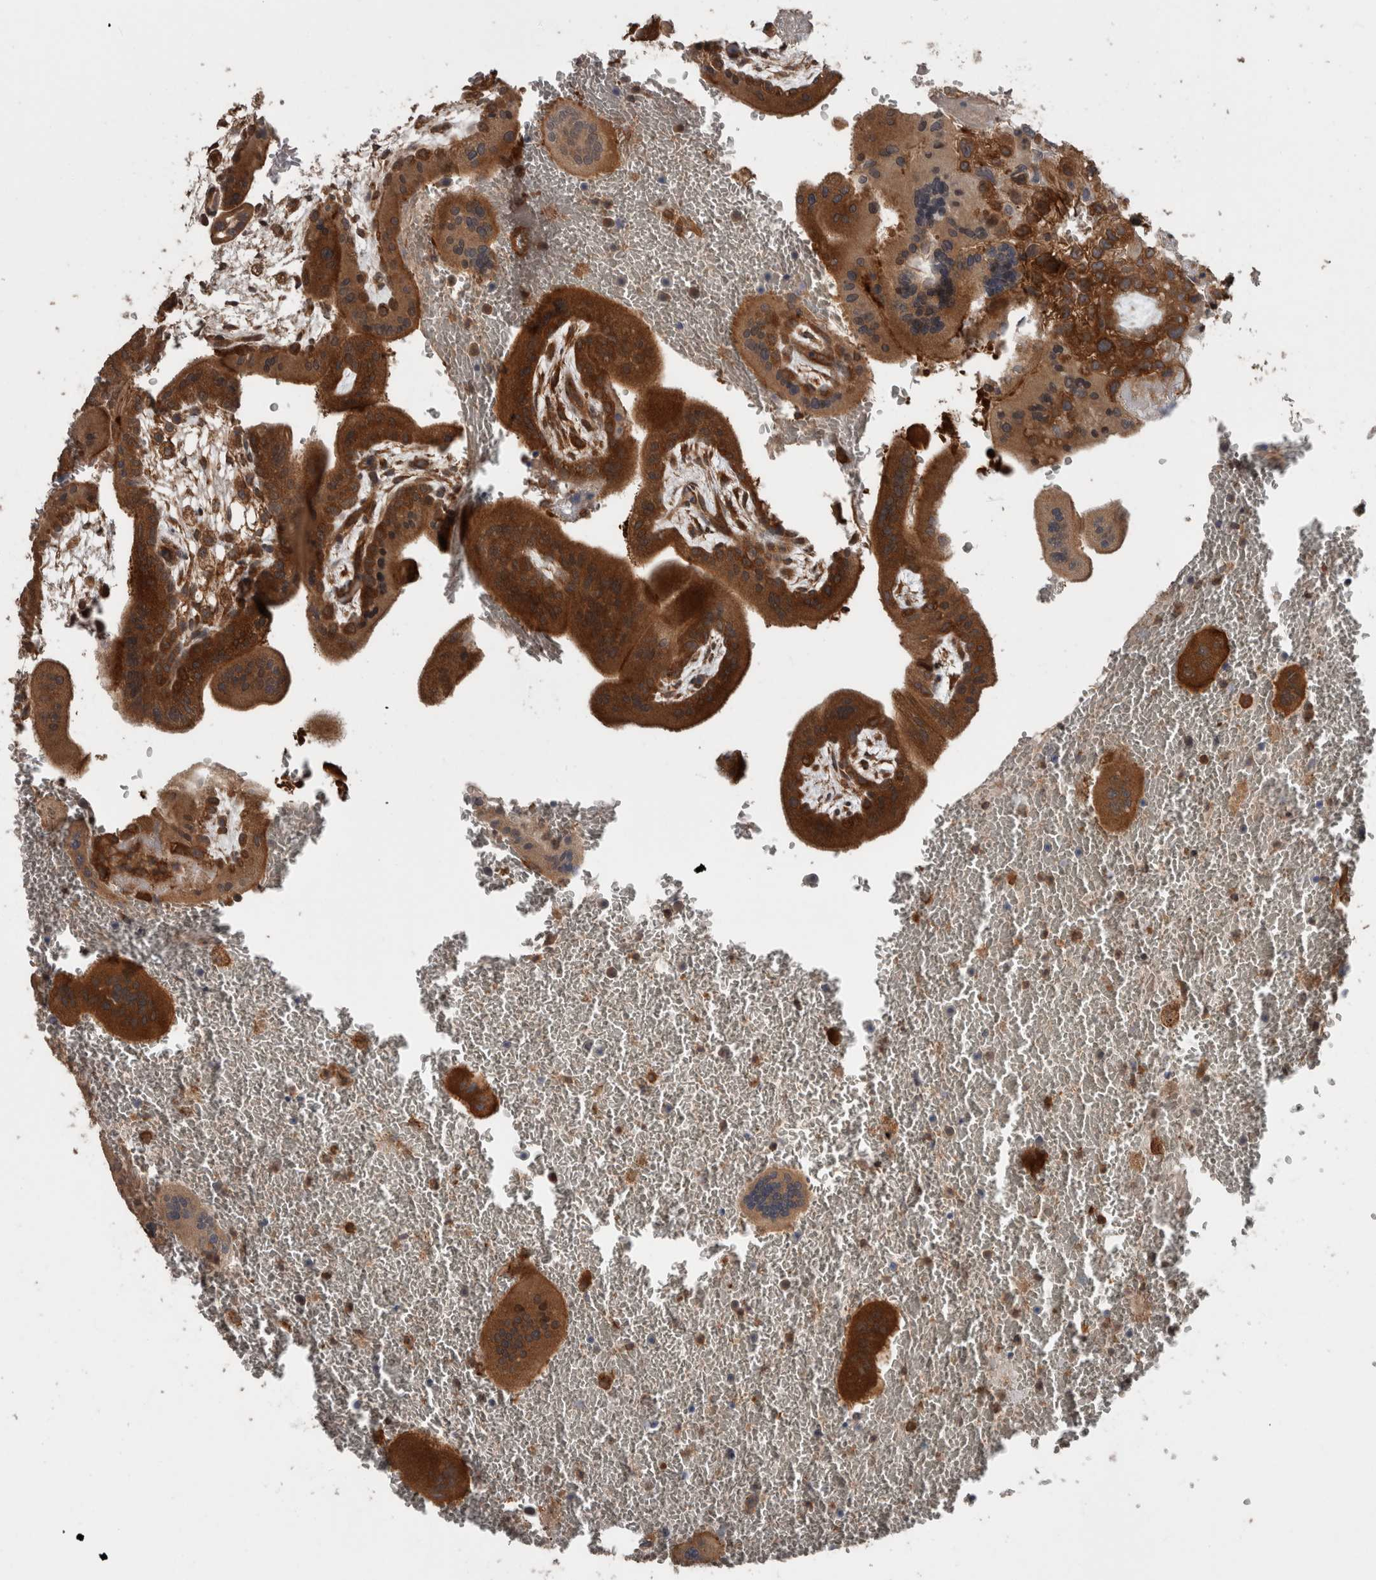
{"staining": {"intensity": "strong", "quantity": ">75%", "location": "cytoplasmic/membranous"}, "tissue": "placenta", "cell_type": "Trophoblastic cells", "image_type": "normal", "snomed": [{"axis": "morphology", "description": "Normal tissue, NOS"}, {"axis": "topography", "description": "Placenta"}], "caption": "The histopathology image shows staining of benign placenta, revealing strong cytoplasmic/membranous protein positivity (brown color) within trophoblastic cells.", "gene": "RIOK3", "patient": {"sex": "female", "age": 35}}